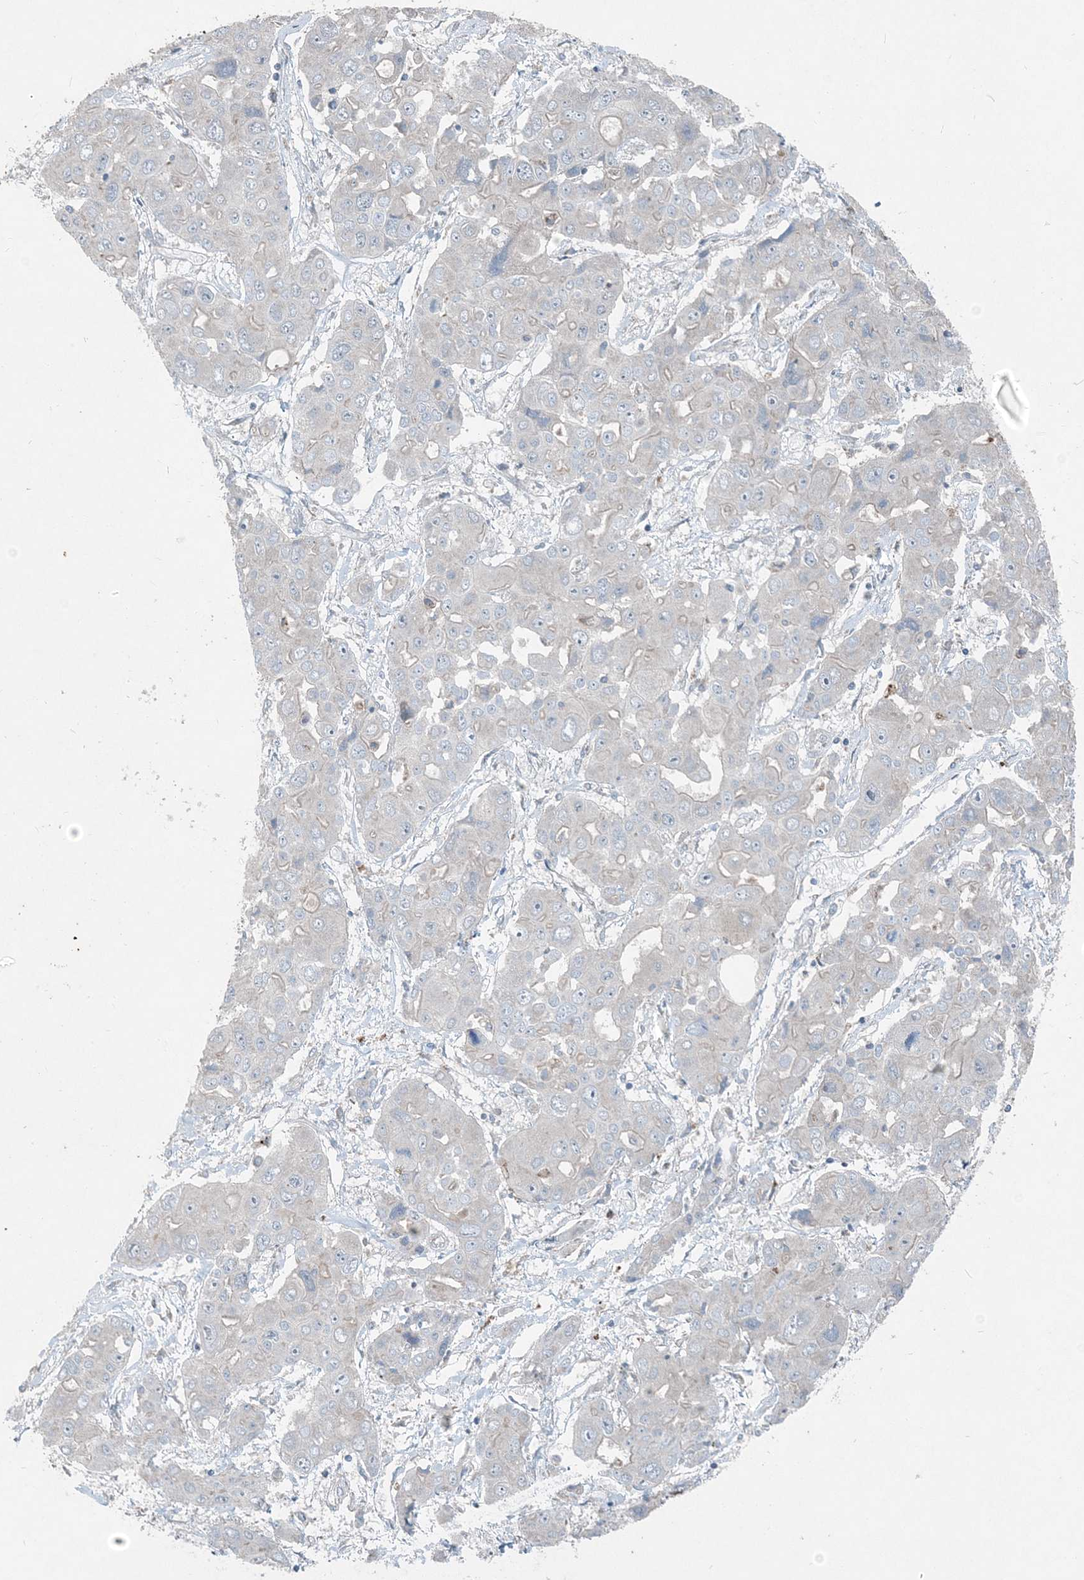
{"staining": {"intensity": "negative", "quantity": "none", "location": "none"}, "tissue": "liver cancer", "cell_type": "Tumor cells", "image_type": "cancer", "snomed": [{"axis": "morphology", "description": "Cholangiocarcinoma"}, {"axis": "topography", "description": "Liver"}], "caption": "This is a photomicrograph of IHC staining of liver cancer (cholangiocarcinoma), which shows no expression in tumor cells. The staining was performed using DAB (3,3'-diaminobenzidine) to visualize the protein expression in brown, while the nuclei were stained in blue with hematoxylin (Magnification: 20x).", "gene": "INTU", "patient": {"sex": "male", "age": 67}}